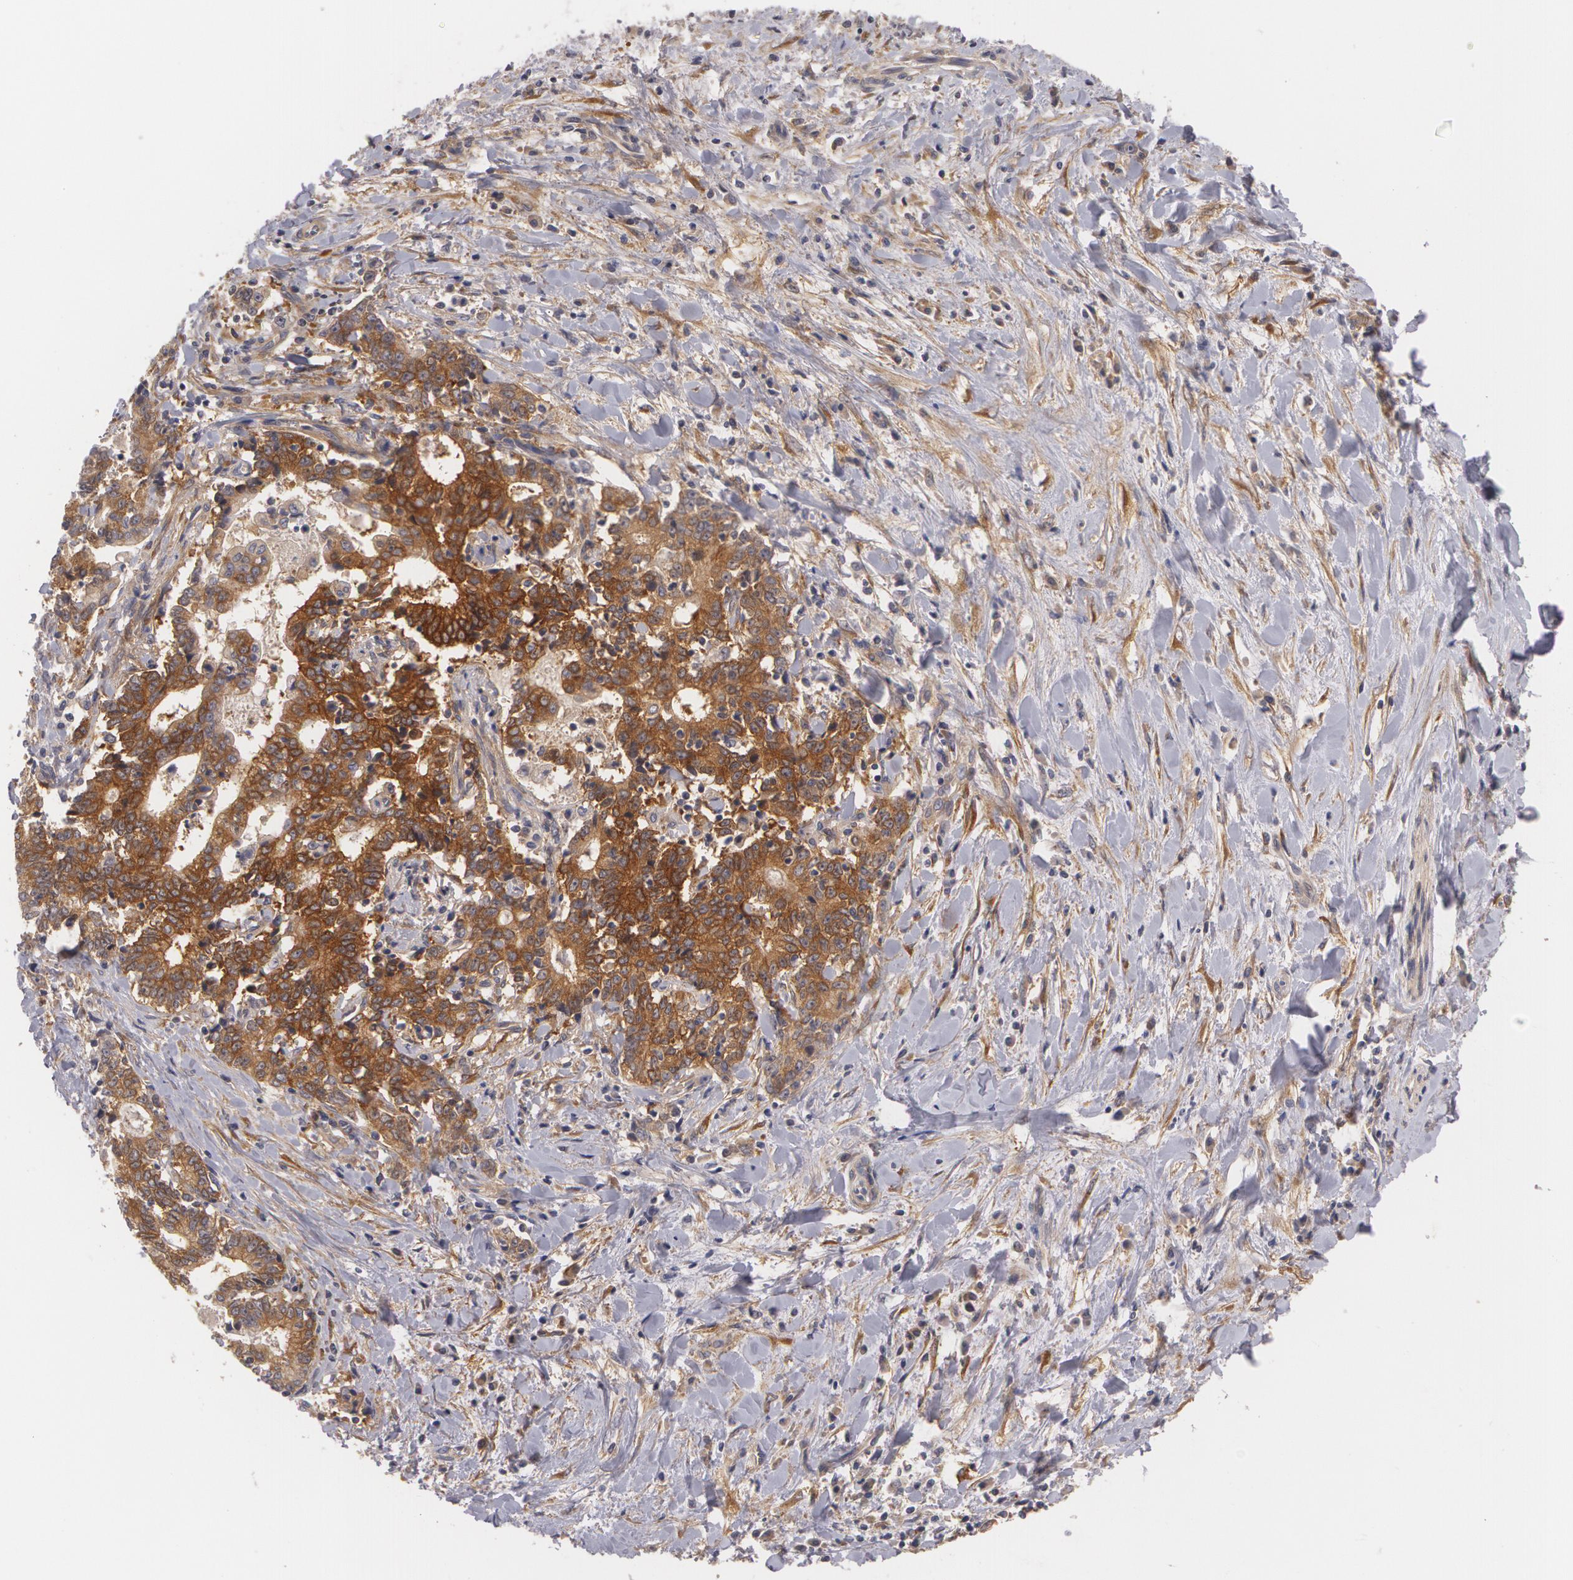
{"staining": {"intensity": "strong", "quantity": ">75%", "location": "cytoplasmic/membranous"}, "tissue": "liver cancer", "cell_type": "Tumor cells", "image_type": "cancer", "snomed": [{"axis": "morphology", "description": "Cholangiocarcinoma"}, {"axis": "topography", "description": "Liver"}], "caption": "Protein staining by IHC demonstrates strong cytoplasmic/membranous expression in about >75% of tumor cells in liver cholangiocarcinoma. The staining was performed using DAB (3,3'-diaminobenzidine) to visualize the protein expression in brown, while the nuclei were stained in blue with hematoxylin (Magnification: 20x).", "gene": "CASK", "patient": {"sex": "male", "age": 57}}